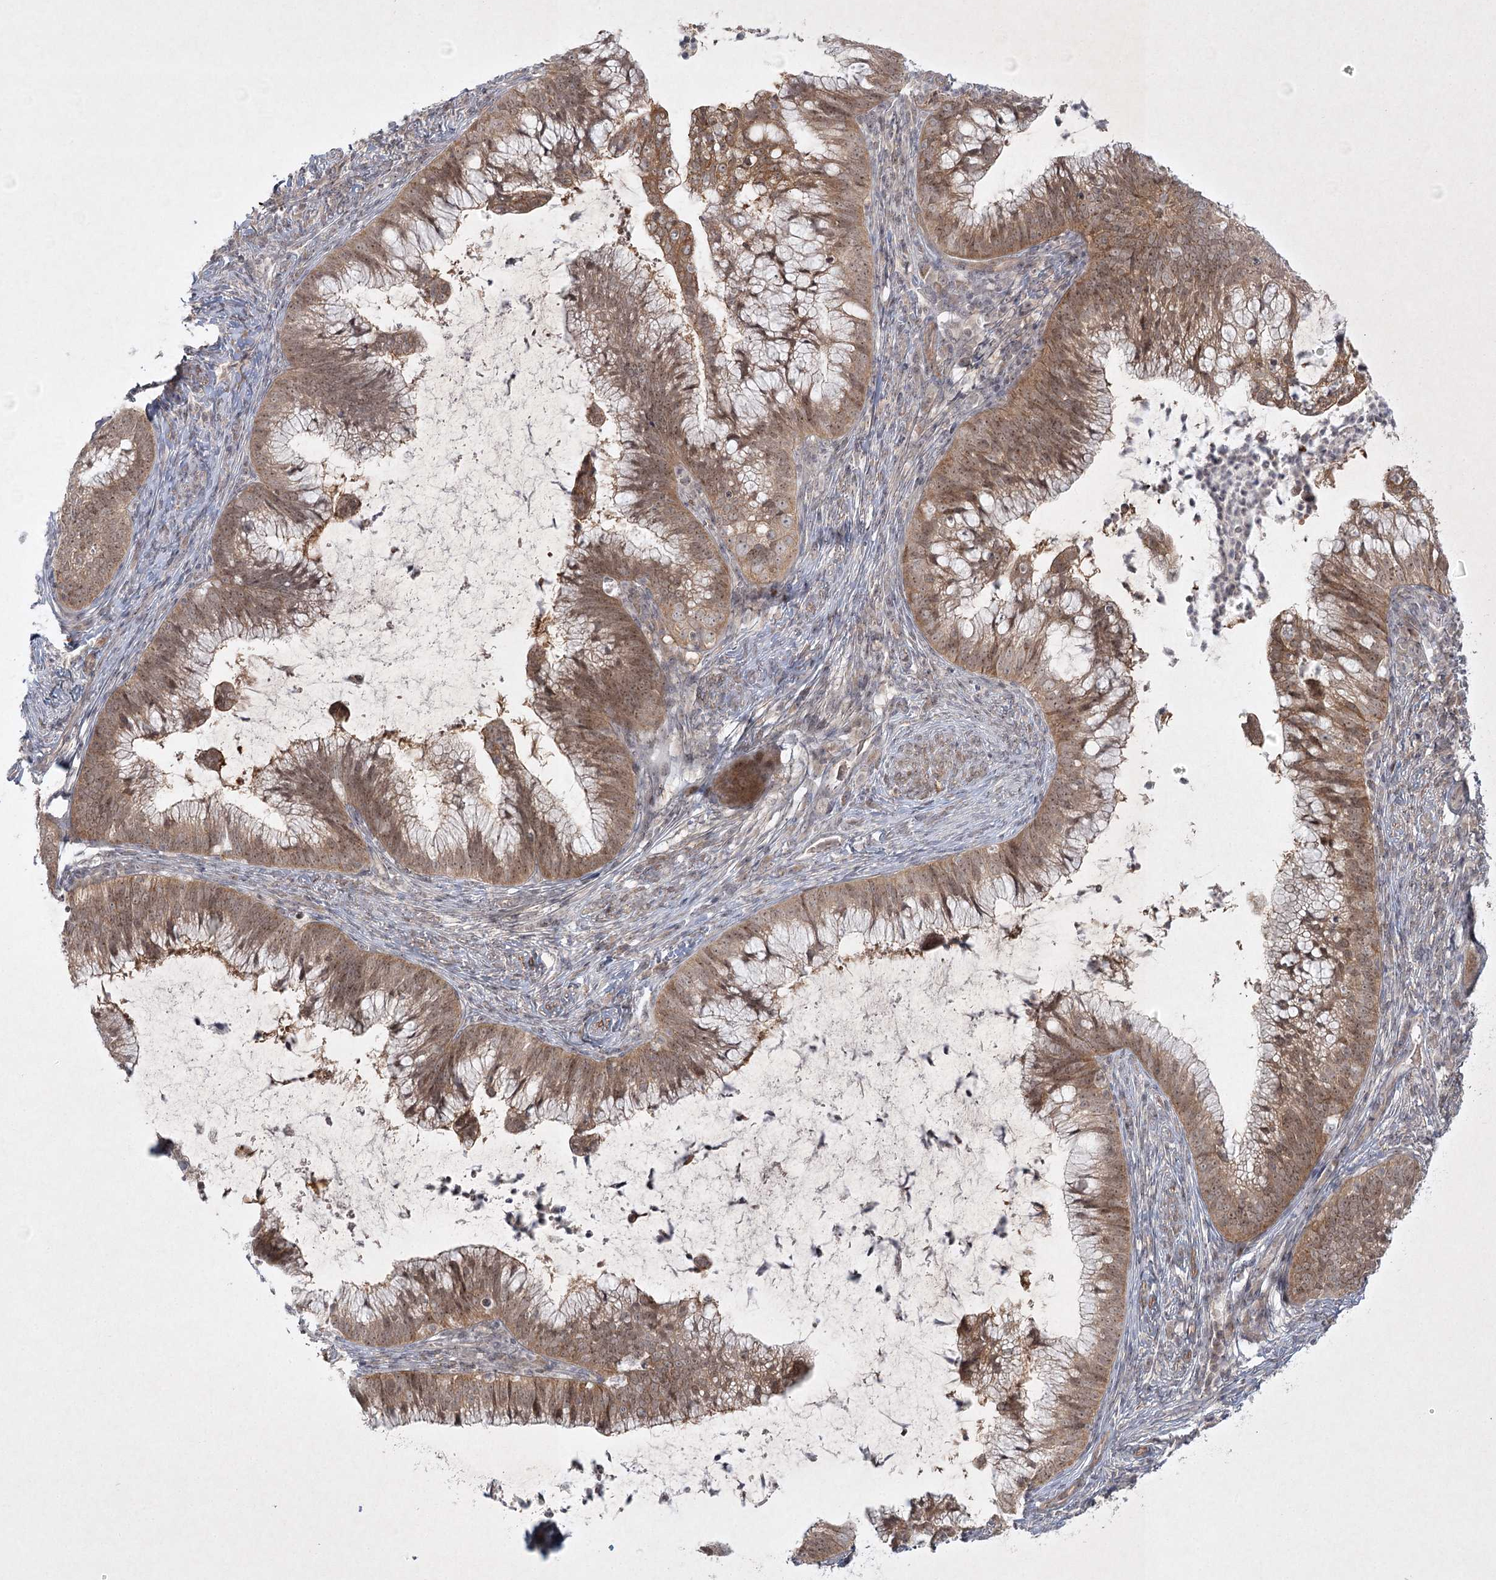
{"staining": {"intensity": "moderate", "quantity": ">75%", "location": "cytoplasmic/membranous,nuclear"}, "tissue": "cervical cancer", "cell_type": "Tumor cells", "image_type": "cancer", "snomed": [{"axis": "morphology", "description": "Adenocarcinoma, NOS"}, {"axis": "topography", "description": "Cervix"}], "caption": "Immunohistochemistry histopathology image of cervical cancer (adenocarcinoma) stained for a protein (brown), which demonstrates medium levels of moderate cytoplasmic/membranous and nuclear expression in about >75% of tumor cells.", "gene": "SH2D3A", "patient": {"sex": "female", "age": 36}}